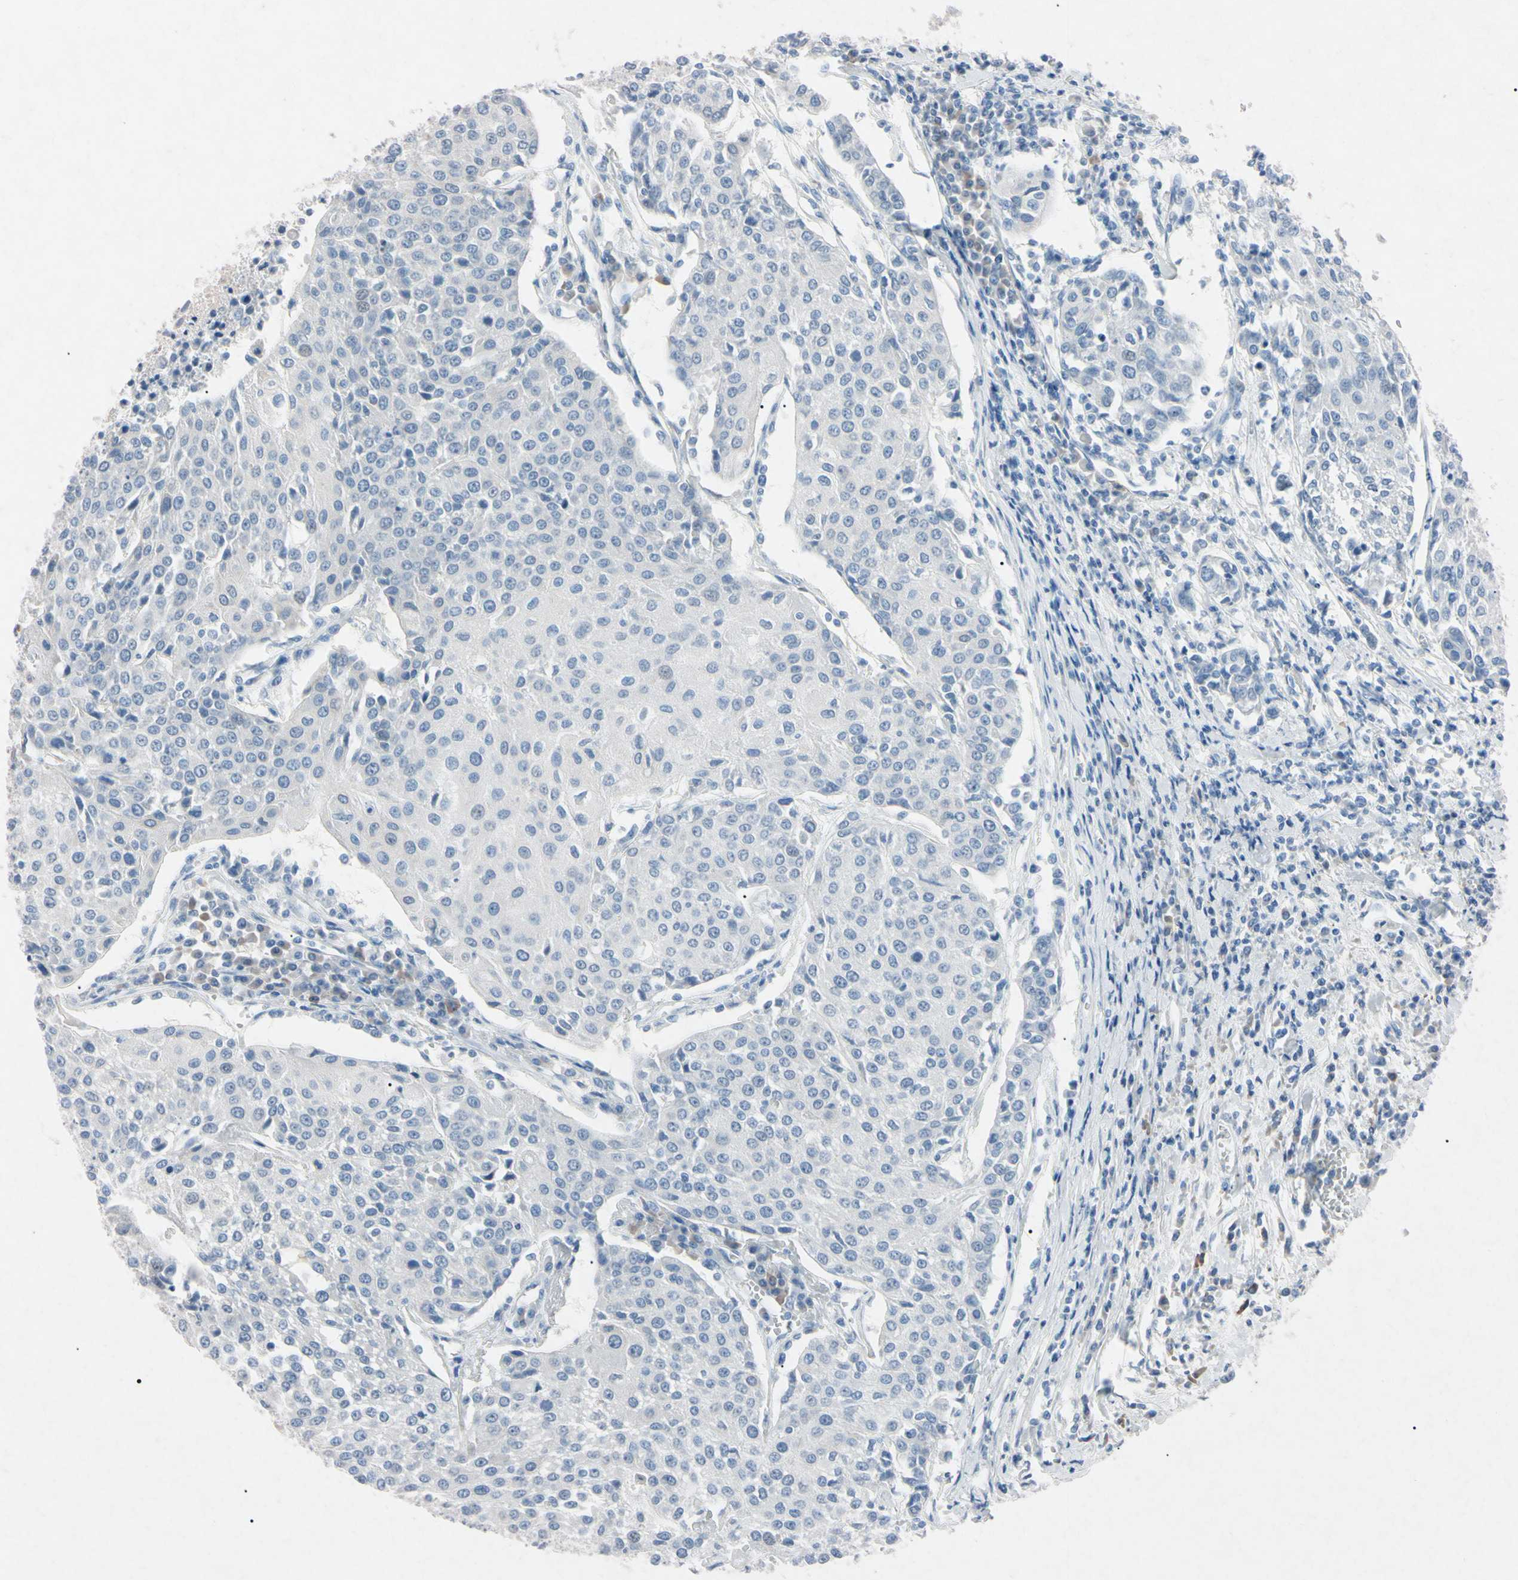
{"staining": {"intensity": "negative", "quantity": "none", "location": "none"}, "tissue": "urothelial cancer", "cell_type": "Tumor cells", "image_type": "cancer", "snomed": [{"axis": "morphology", "description": "Urothelial carcinoma, High grade"}, {"axis": "topography", "description": "Urinary bladder"}], "caption": "DAB immunohistochemical staining of human urothelial cancer exhibits no significant expression in tumor cells.", "gene": "ELN", "patient": {"sex": "female", "age": 85}}